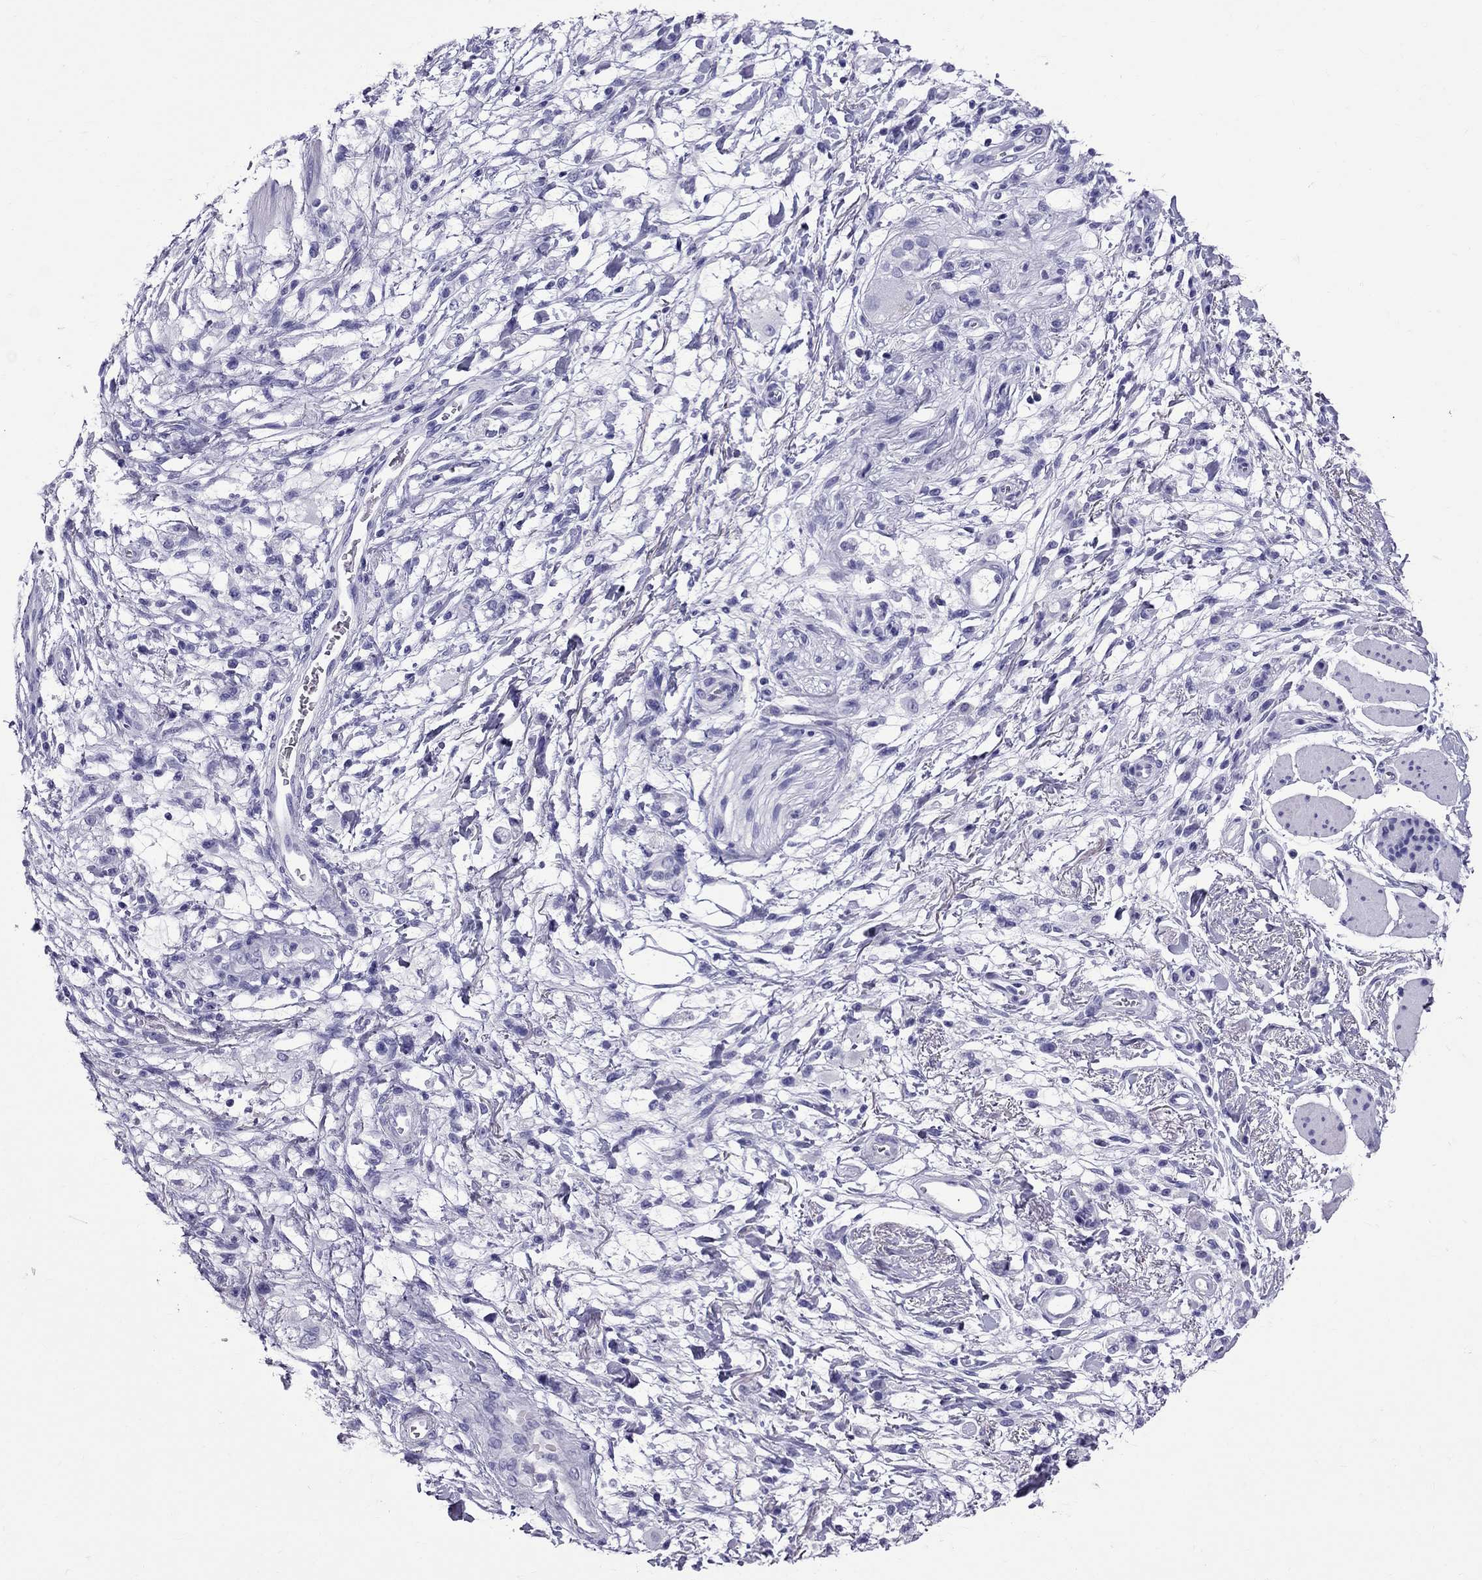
{"staining": {"intensity": "negative", "quantity": "none", "location": "none"}, "tissue": "stomach cancer", "cell_type": "Tumor cells", "image_type": "cancer", "snomed": [{"axis": "morphology", "description": "Adenocarcinoma, NOS"}, {"axis": "topography", "description": "Stomach"}], "caption": "An image of stomach cancer (adenocarcinoma) stained for a protein reveals no brown staining in tumor cells. (DAB (3,3'-diaminobenzidine) IHC visualized using brightfield microscopy, high magnification).", "gene": "SCART1", "patient": {"sex": "female", "age": 60}}